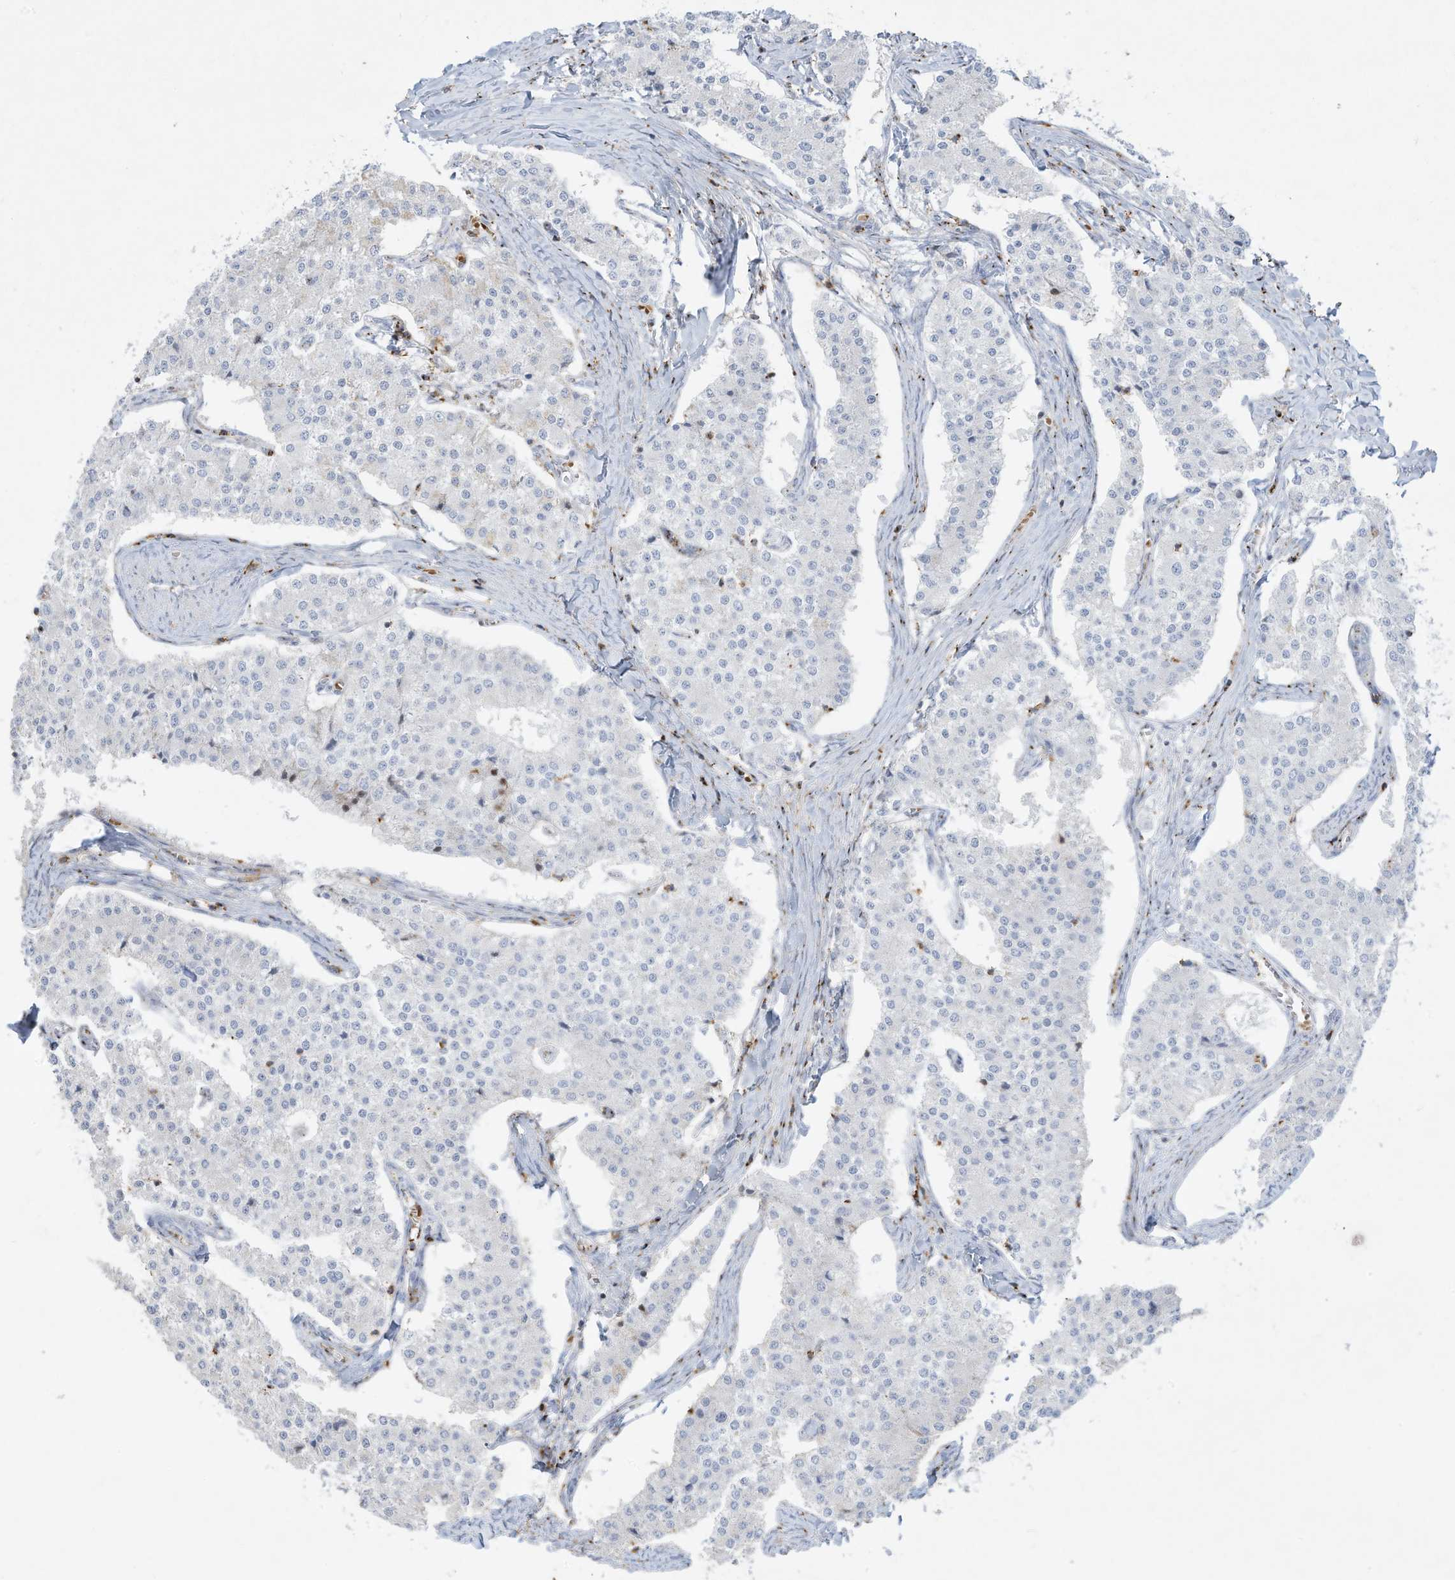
{"staining": {"intensity": "negative", "quantity": "none", "location": "none"}, "tissue": "carcinoid", "cell_type": "Tumor cells", "image_type": "cancer", "snomed": [{"axis": "morphology", "description": "Carcinoid, malignant, NOS"}, {"axis": "topography", "description": "Colon"}], "caption": "Immunohistochemical staining of human malignant carcinoid reveals no significant staining in tumor cells.", "gene": "THNSL2", "patient": {"sex": "female", "age": 52}}